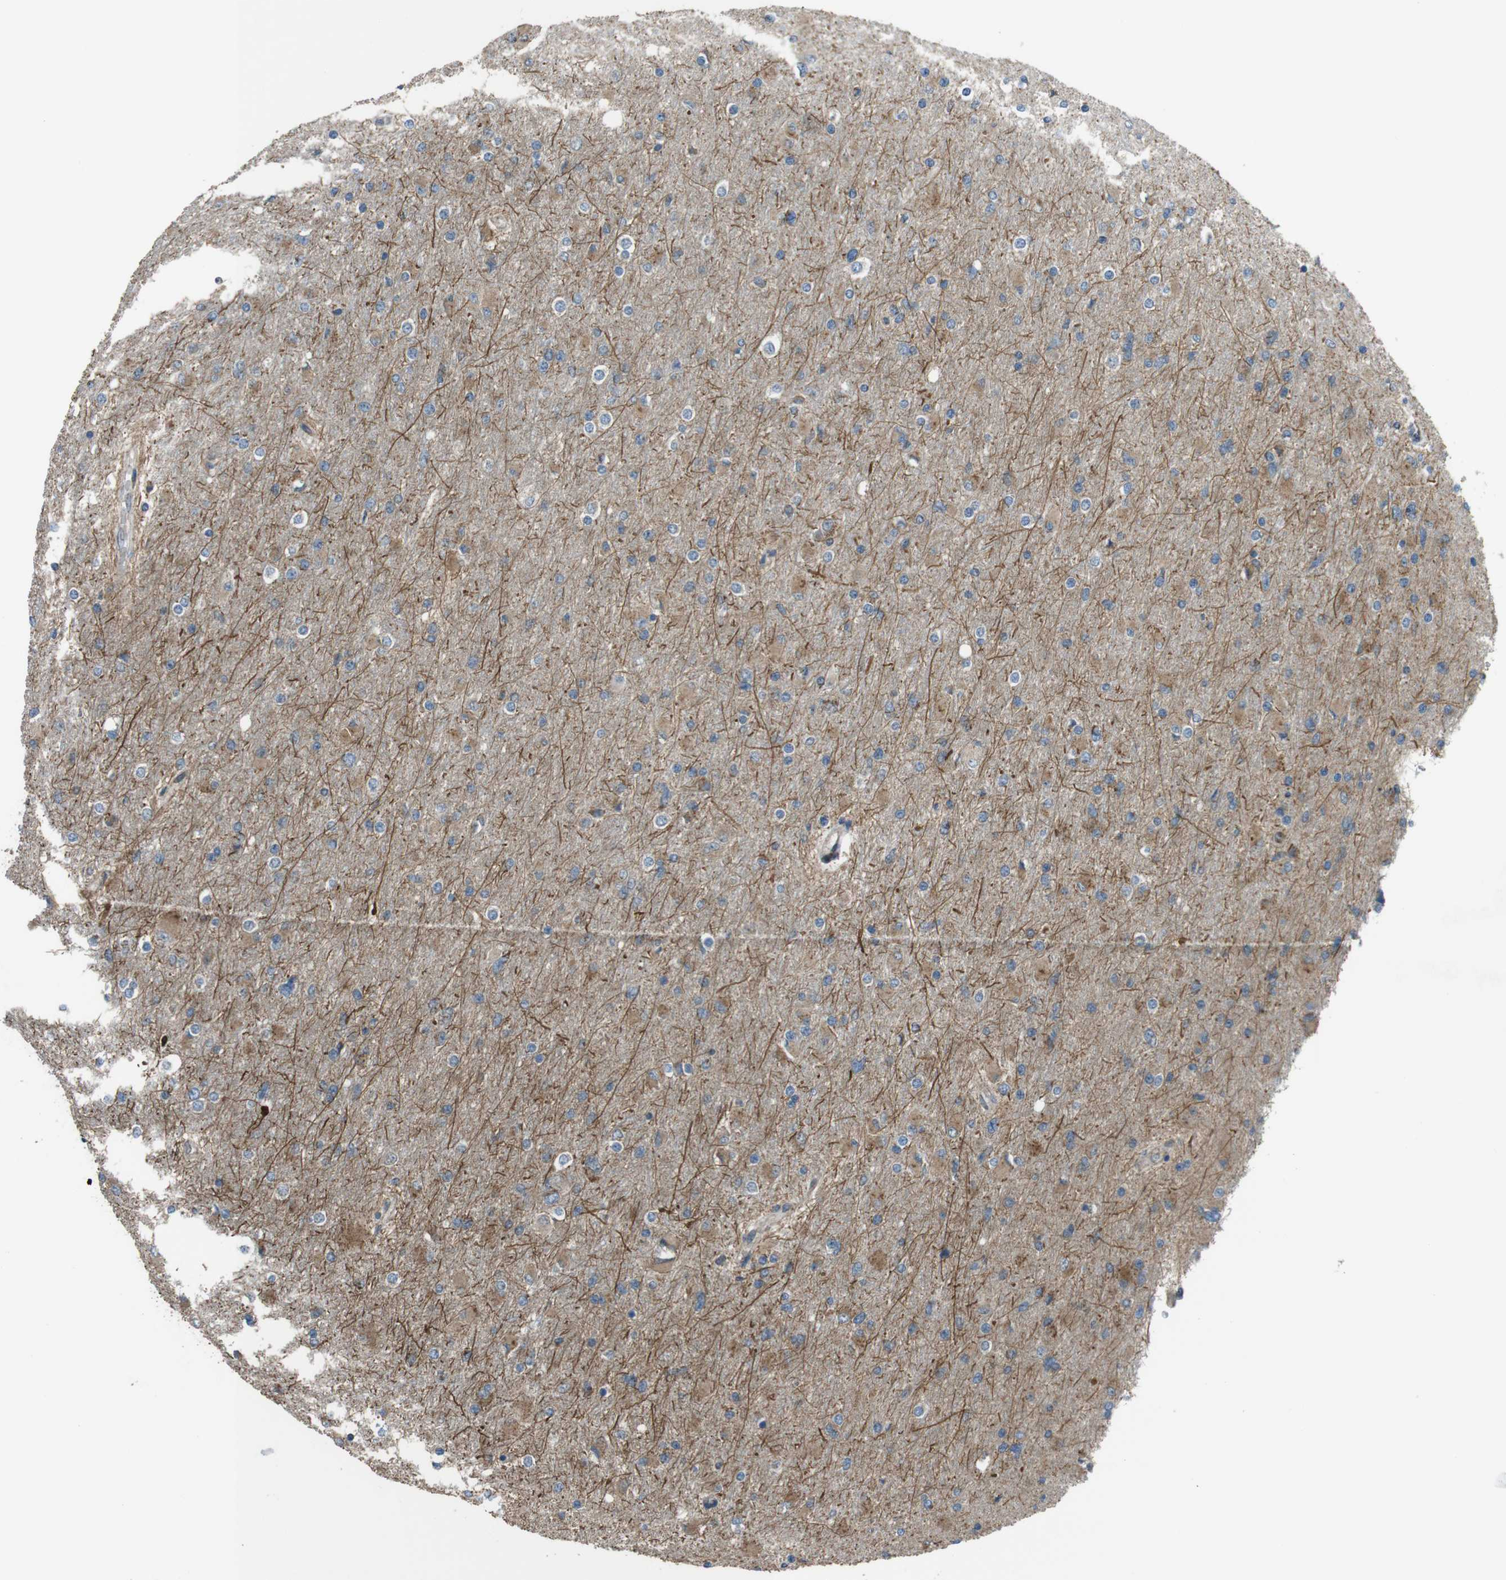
{"staining": {"intensity": "weak", "quantity": "25%-75%", "location": "cytoplasmic/membranous"}, "tissue": "glioma", "cell_type": "Tumor cells", "image_type": "cancer", "snomed": [{"axis": "morphology", "description": "Glioma, malignant, High grade"}, {"axis": "topography", "description": "Cerebral cortex"}], "caption": "Human malignant glioma (high-grade) stained with a protein marker displays weak staining in tumor cells.", "gene": "GIMAP8", "patient": {"sex": "female", "age": 36}}